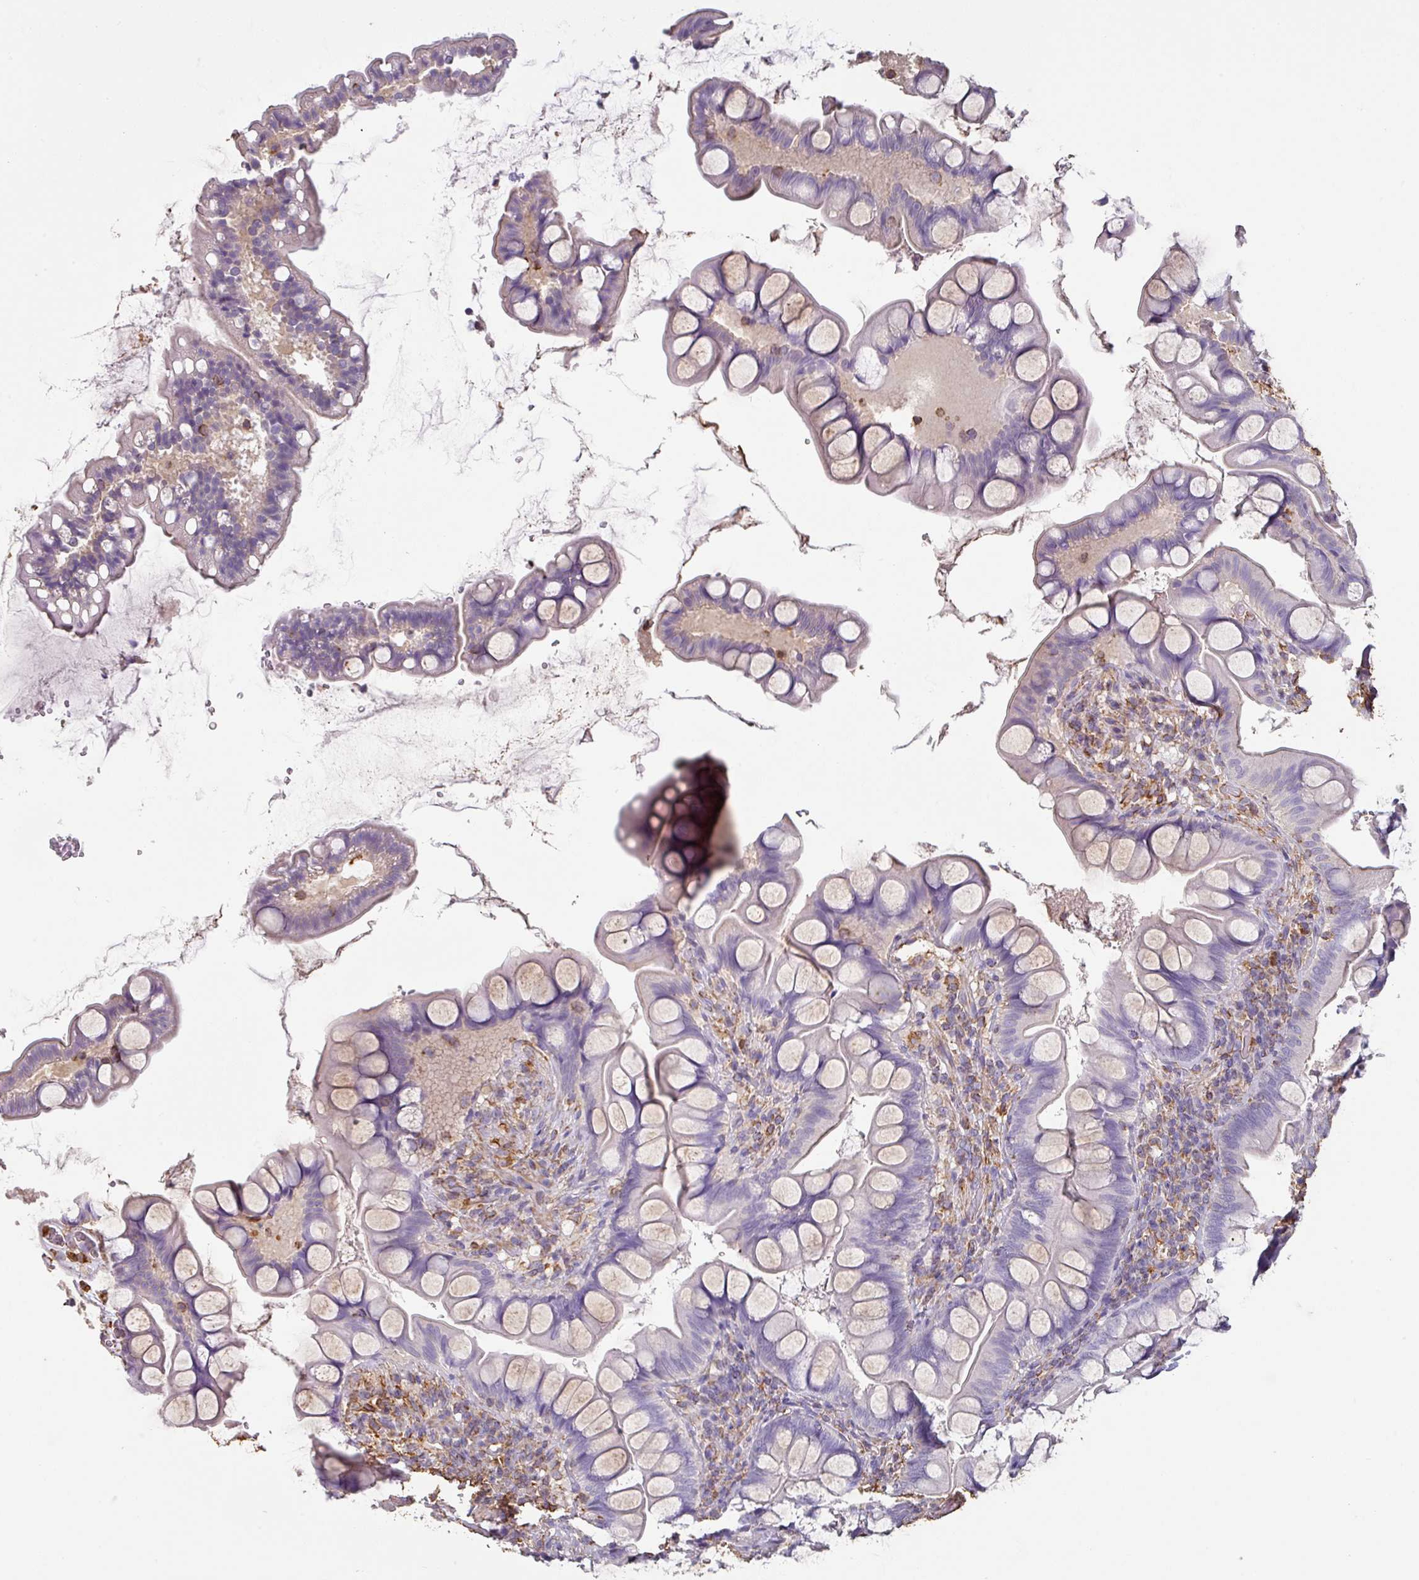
{"staining": {"intensity": "moderate", "quantity": "<25%", "location": "cytoplasmic/membranous"}, "tissue": "small intestine", "cell_type": "Glandular cells", "image_type": "normal", "snomed": [{"axis": "morphology", "description": "Normal tissue, NOS"}, {"axis": "topography", "description": "Small intestine"}], "caption": "Glandular cells exhibit moderate cytoplasmic/membranous expression in about <25% of cells in normal small intestine. (Stains: DAB (3,3'-diaminobenzidine) in brown, nuclei in blue, Microscopy: brightfield microscopy at high magnification).", "gene": "ZNF280C", "patient": {"sex": "male", "age": 70}}